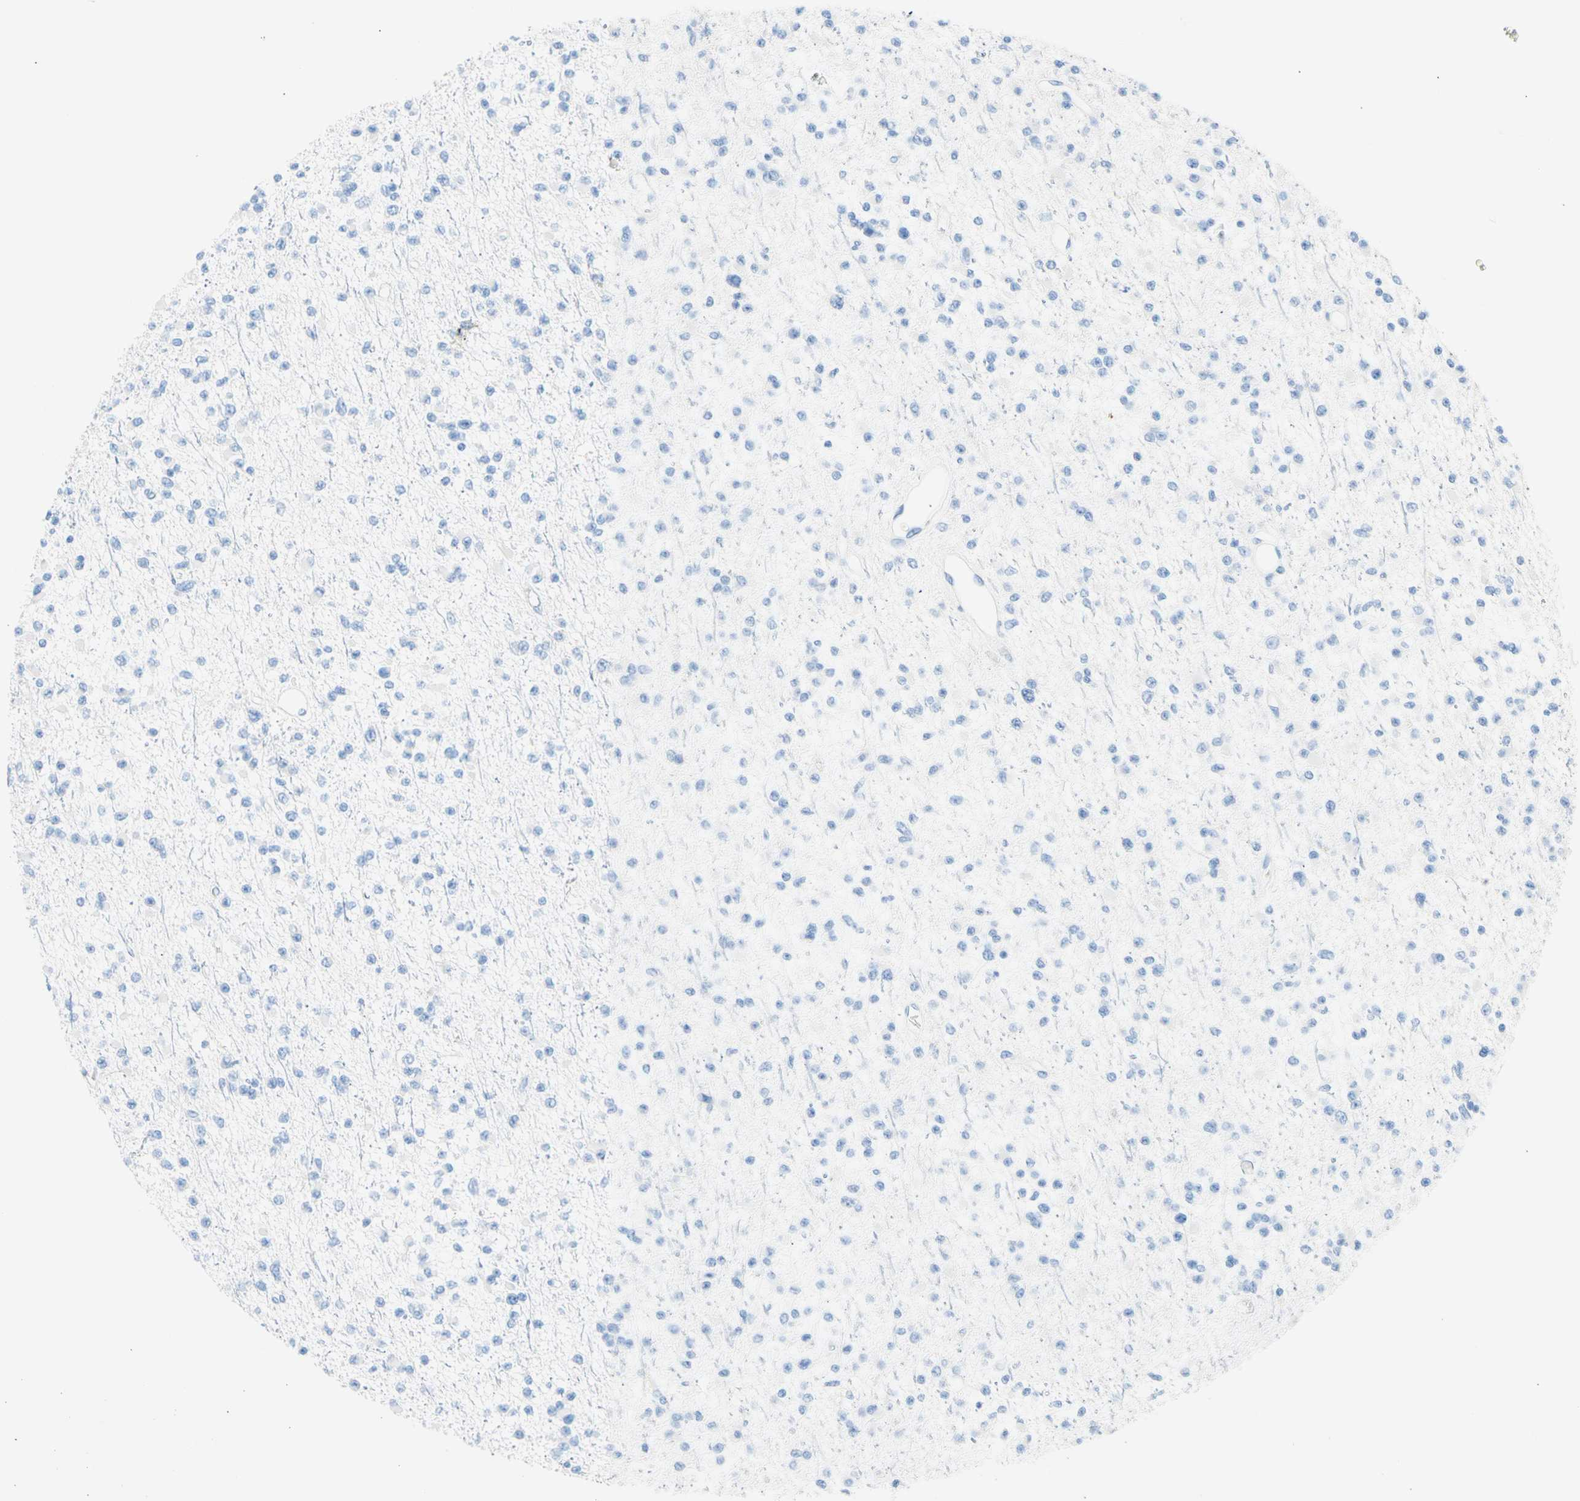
{"staining": {"intensity": "negative", "quantity": "none", "location": "none"}, "tissue": "glioma", "cell_type": "Tumor cells", "image_type": "cancer", "snomed": [{"axis": "morphology", "description": "Glioma, malignant, Low grade"}, {"axis": "topography", "description": "Brain"}], "caption": "DAB (3,3'-diaminobenzidine) immunohistochemical staining of human low-grade glioma (malignant) exhibits no significant positivity in tumor cells.", "gene": "CEL", "patient": {"sex": "female", "age": 22}}